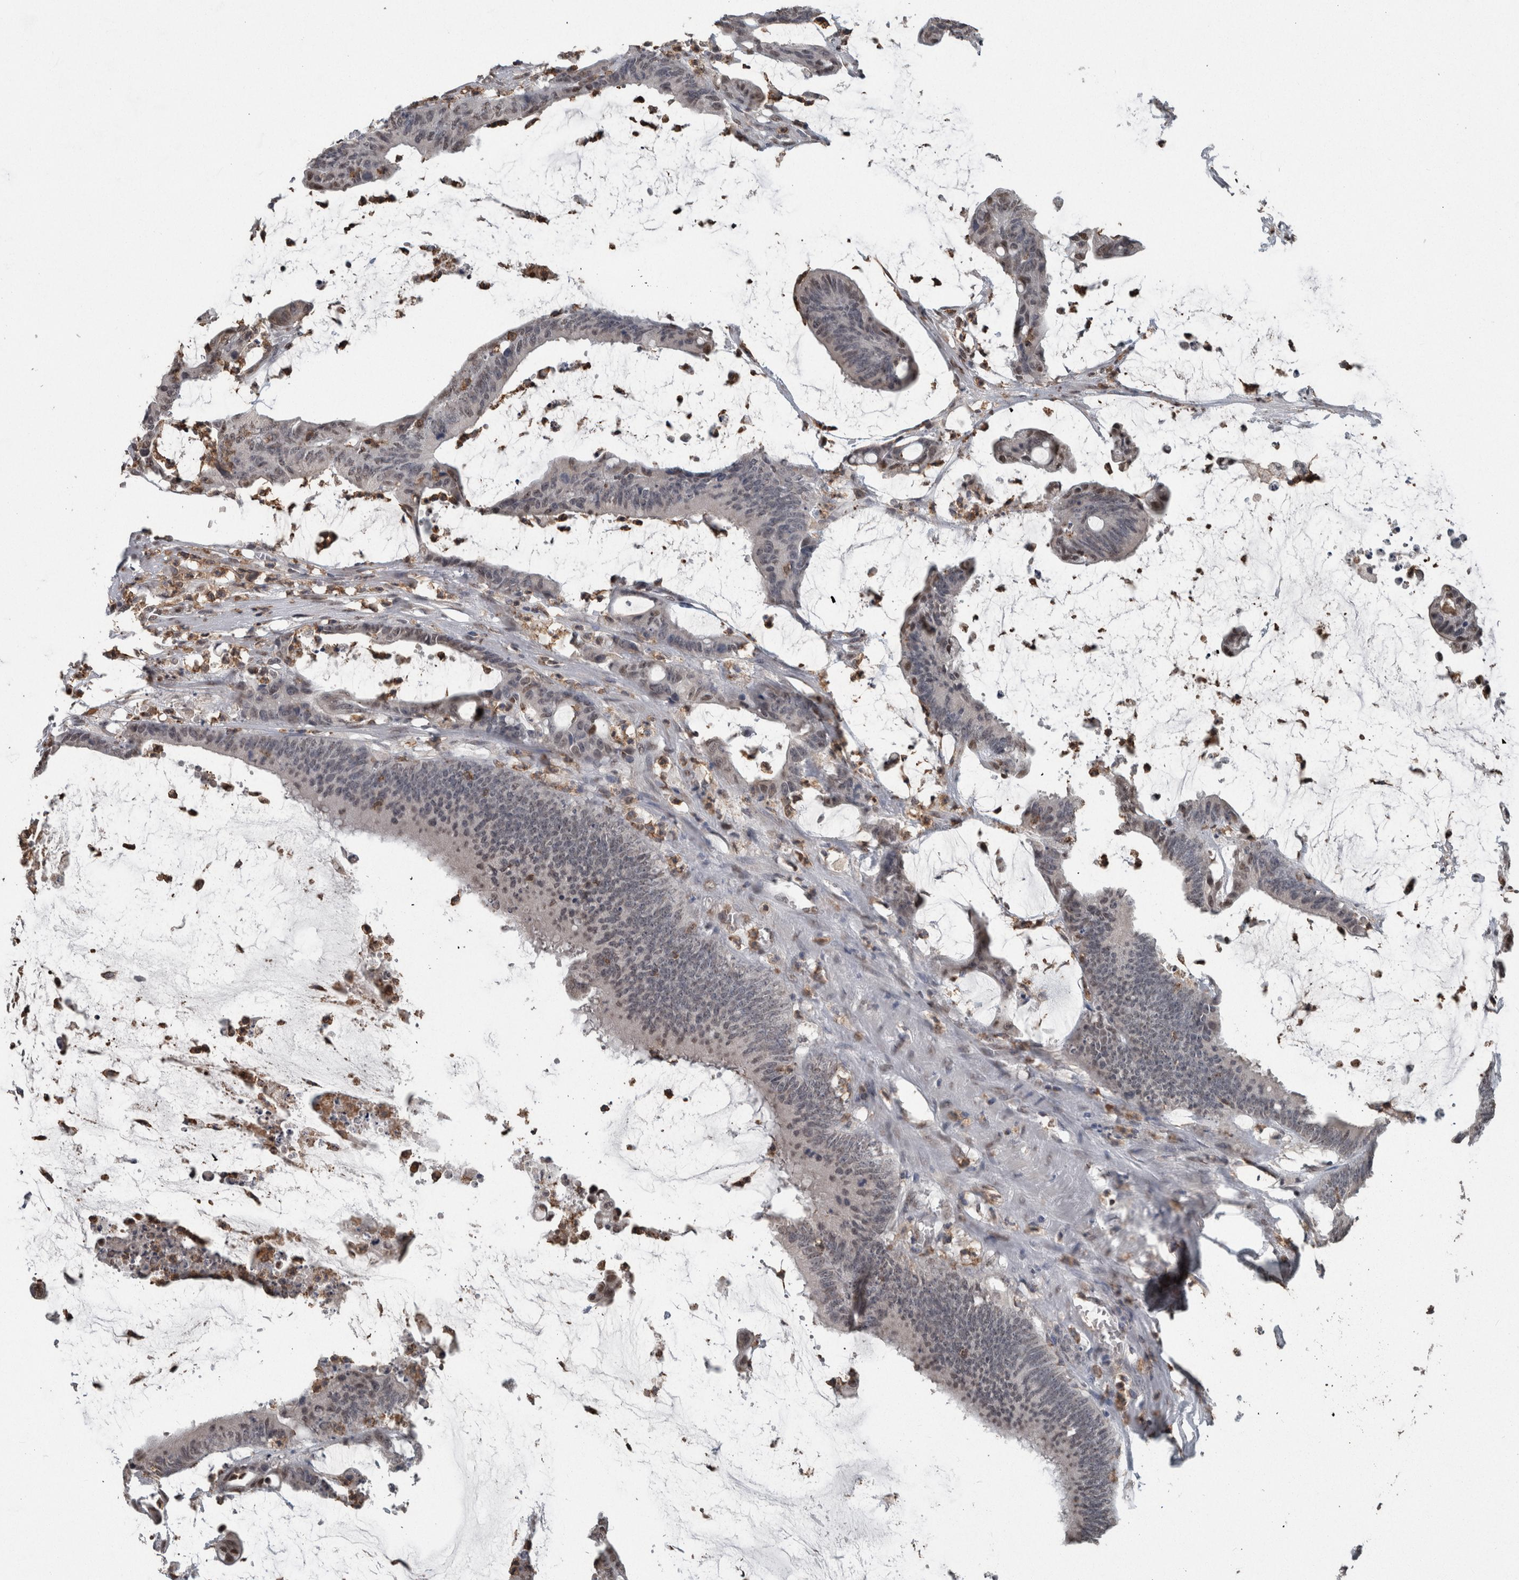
{"staining": {"intensity": "negative", "quantity": "none", "location": "none"}, "tissue": "colorectal cancer", "cell_type": "Tumor cells", "image_type": "cancer", "snomed": [{"axis": "morphology", "description": "Adenocarcinoma, NOS"}, {"axis": "topography", "description": "Rectum"}], "caption": "This is an immunohistochemistry (IHC) photomicrograph of human adenocarcinoma (colorectal). There is no expression in tumor cells.", "gene": "MAFF", "patient": {"sex": "female", "age": 66}}